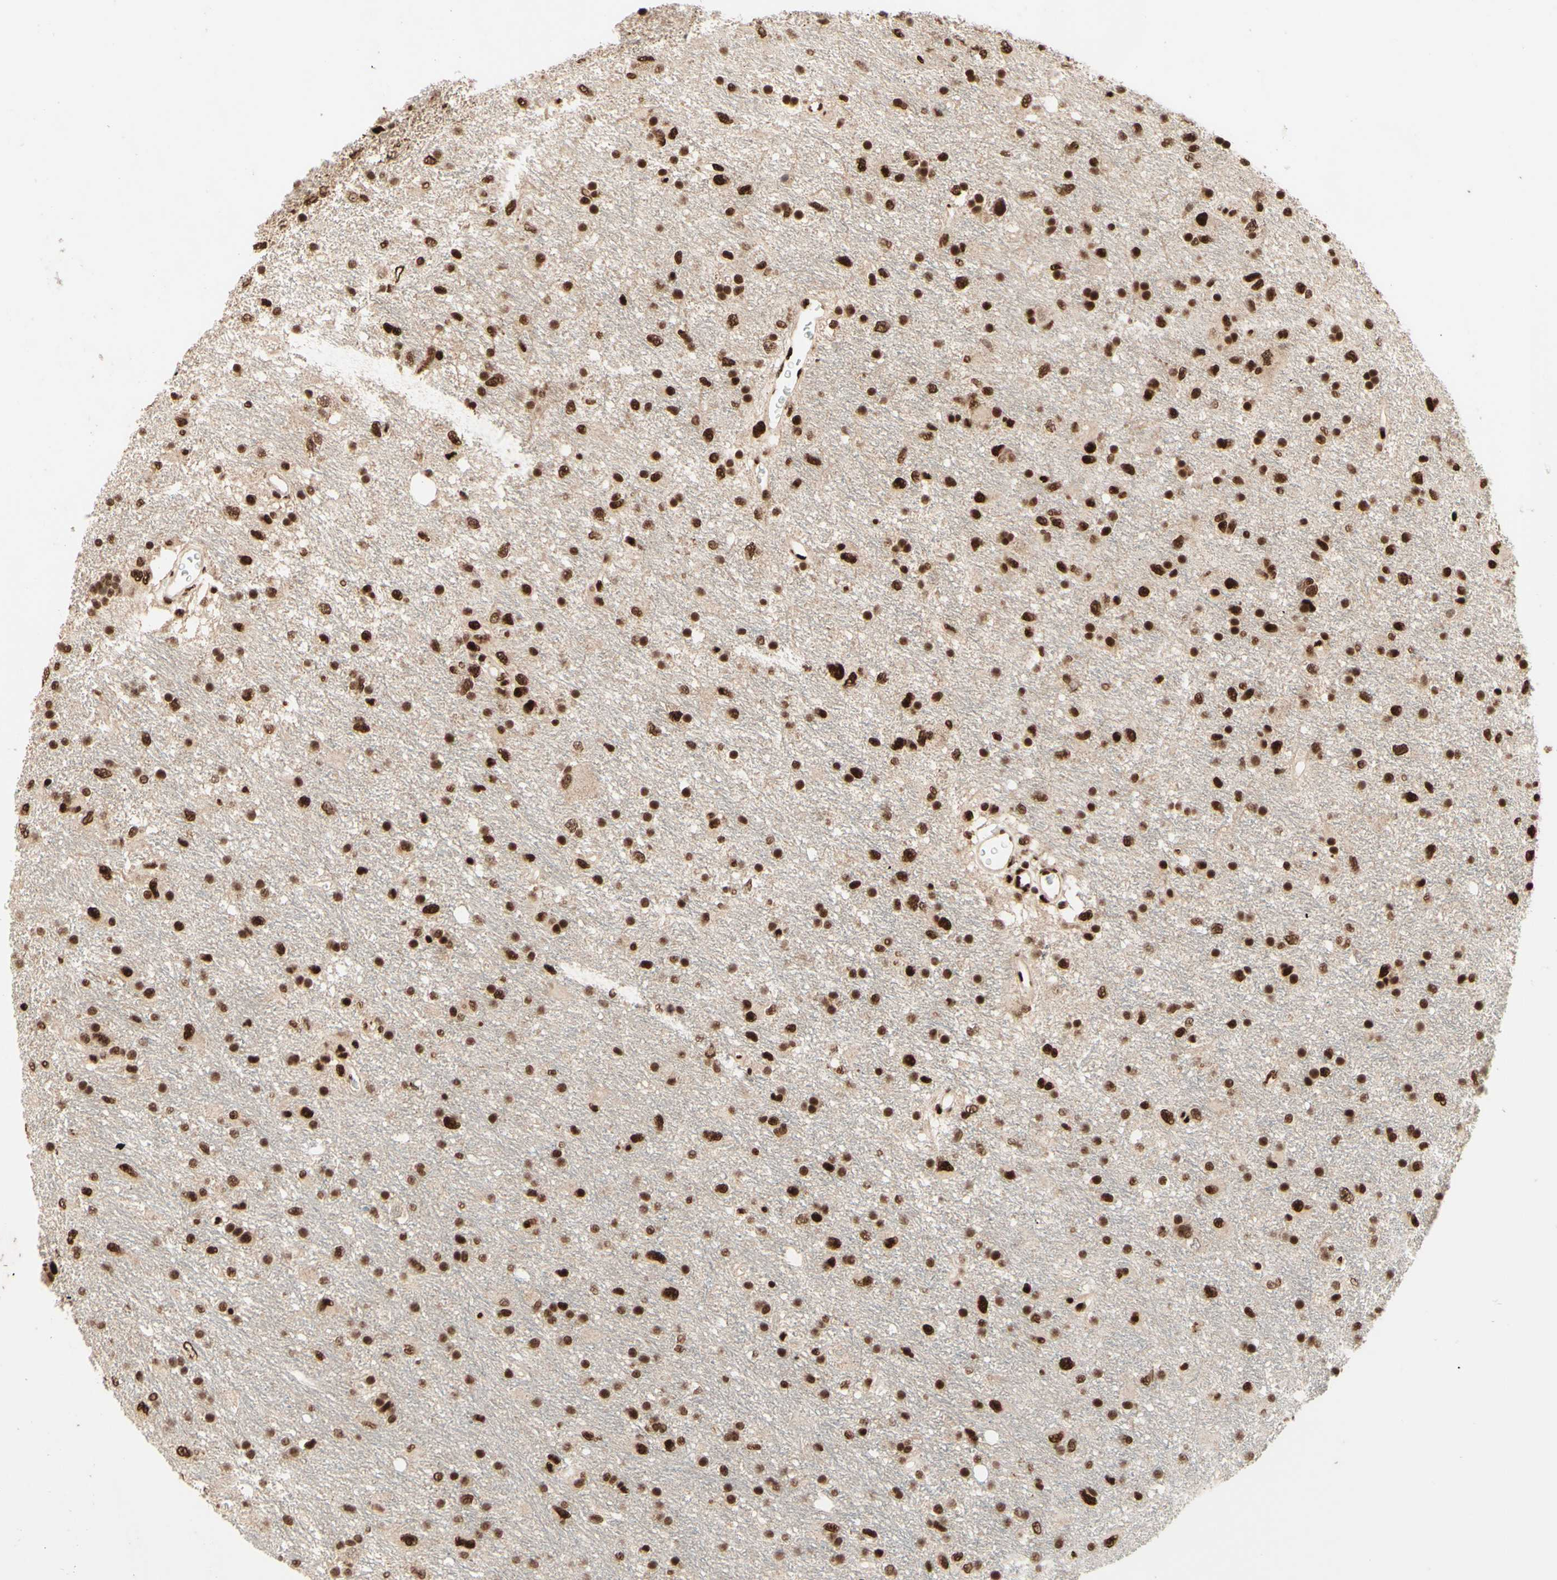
{"staining": {"intensity": "moderate", "quantity": ">75%", "location": "nuclear"}, "tissue": "glioma", "cell_type": "Tumor cells", "image_type": "cancer", "snomed": [{"axis": "morphology", "description": "Glioma, malignant, Low grade"}, {"axis": "topography", "description": "Brain"}], "caption": "A brown stain labels moderate nuclear expression of a protein in malignant glioma (low-grade) tumor cells.", "gene": "NR3C1", "patient": {"sex": "male", "age": 77}}